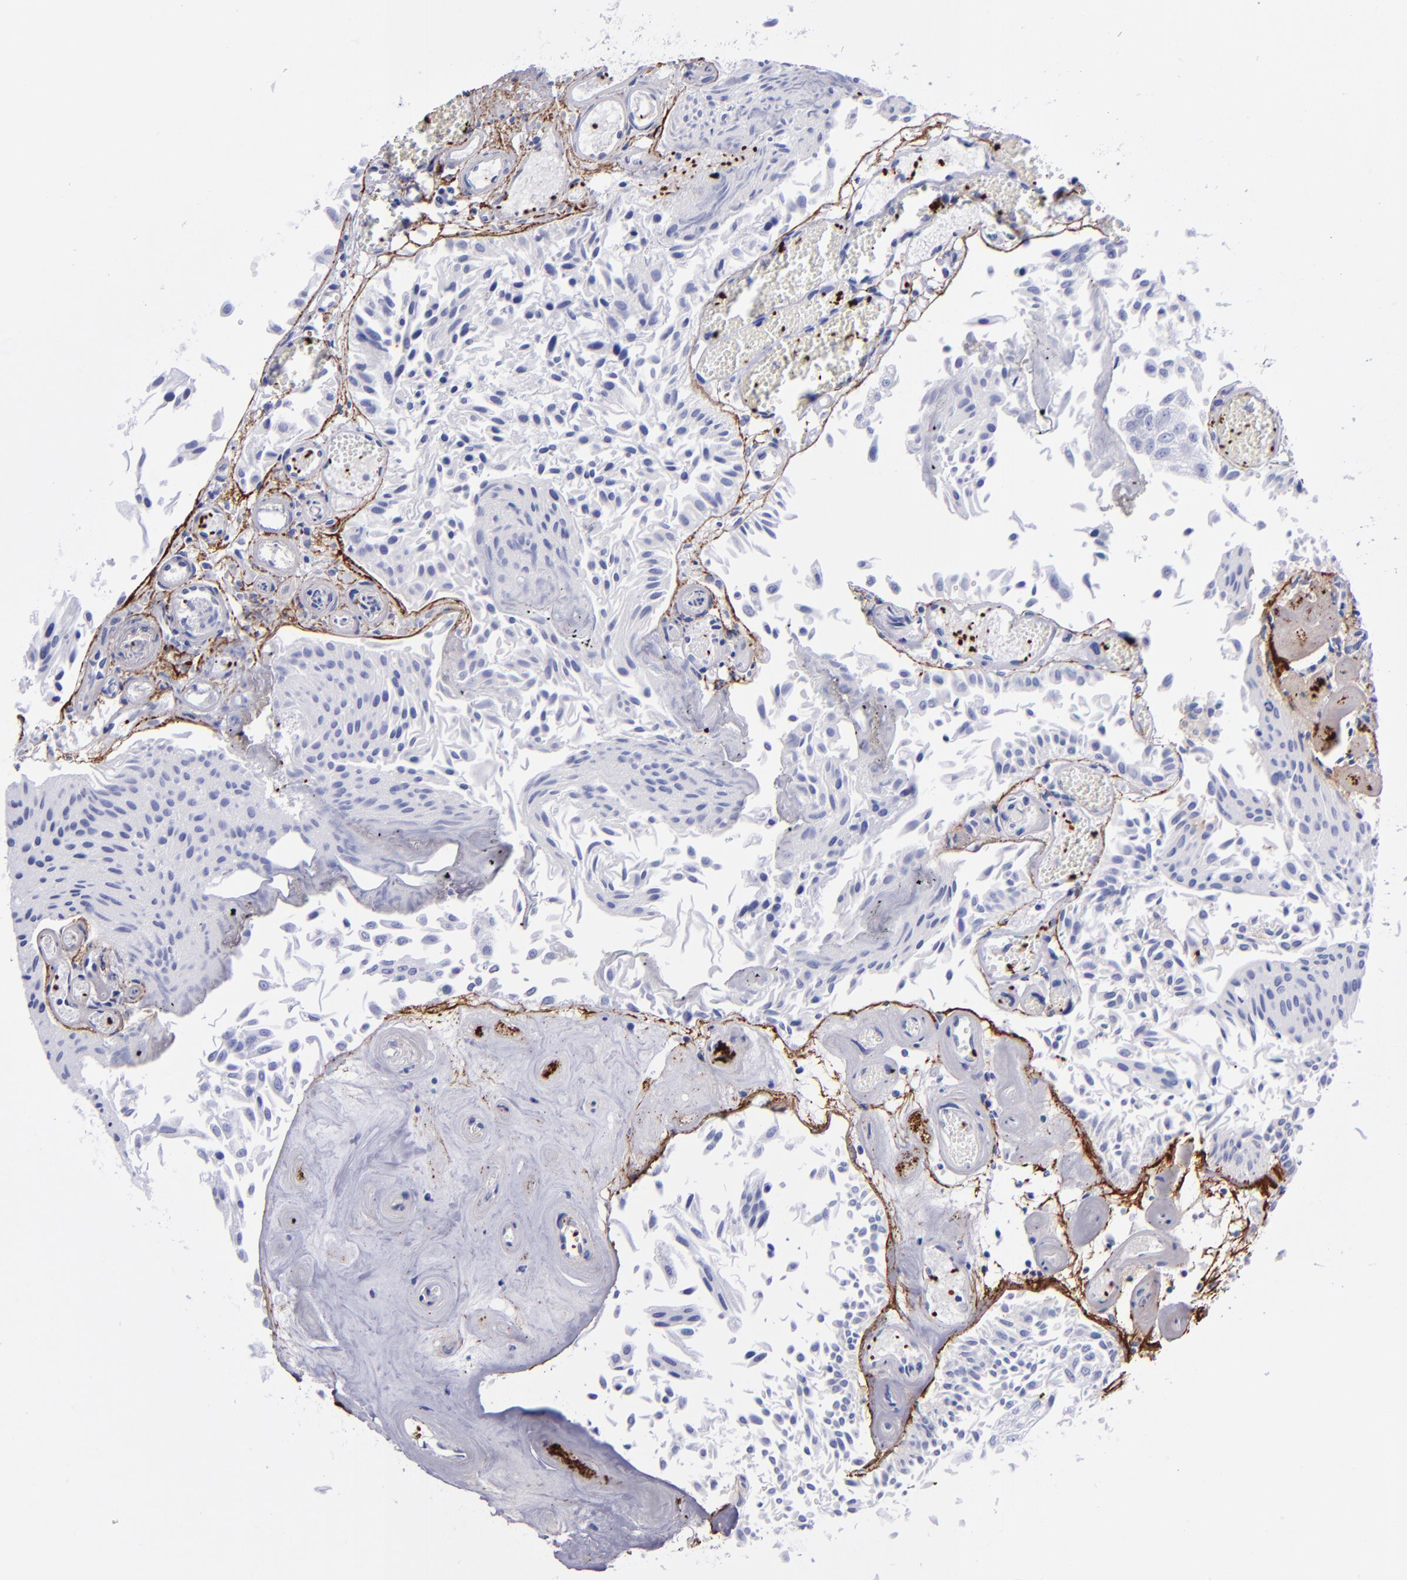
{"staining": {"intensity": "negative", "quantity": "none", "location": "none"}, "tissue": "urothelial cancer", "cell_type": "Tumor cells", "image_type": "cancer", "snomed": [{"axis": "morphology", "description": "Urothelial carcinoma, Low grade"}, {"axis": "topography", "description": "Urinary bladder"}], "caption": "An IHC histopathology image of urothelial cancer is shown. There is no staining in tumor cells of urothelial cancer. Brightfield microscopy of IHC stained with DAB (3,3'-diaminobenzidine) (brown) and hematoxylin (blue), captured at high magnification.", "gene": "EFCAB13", "patient": {"sex": "male", "age": 86}}